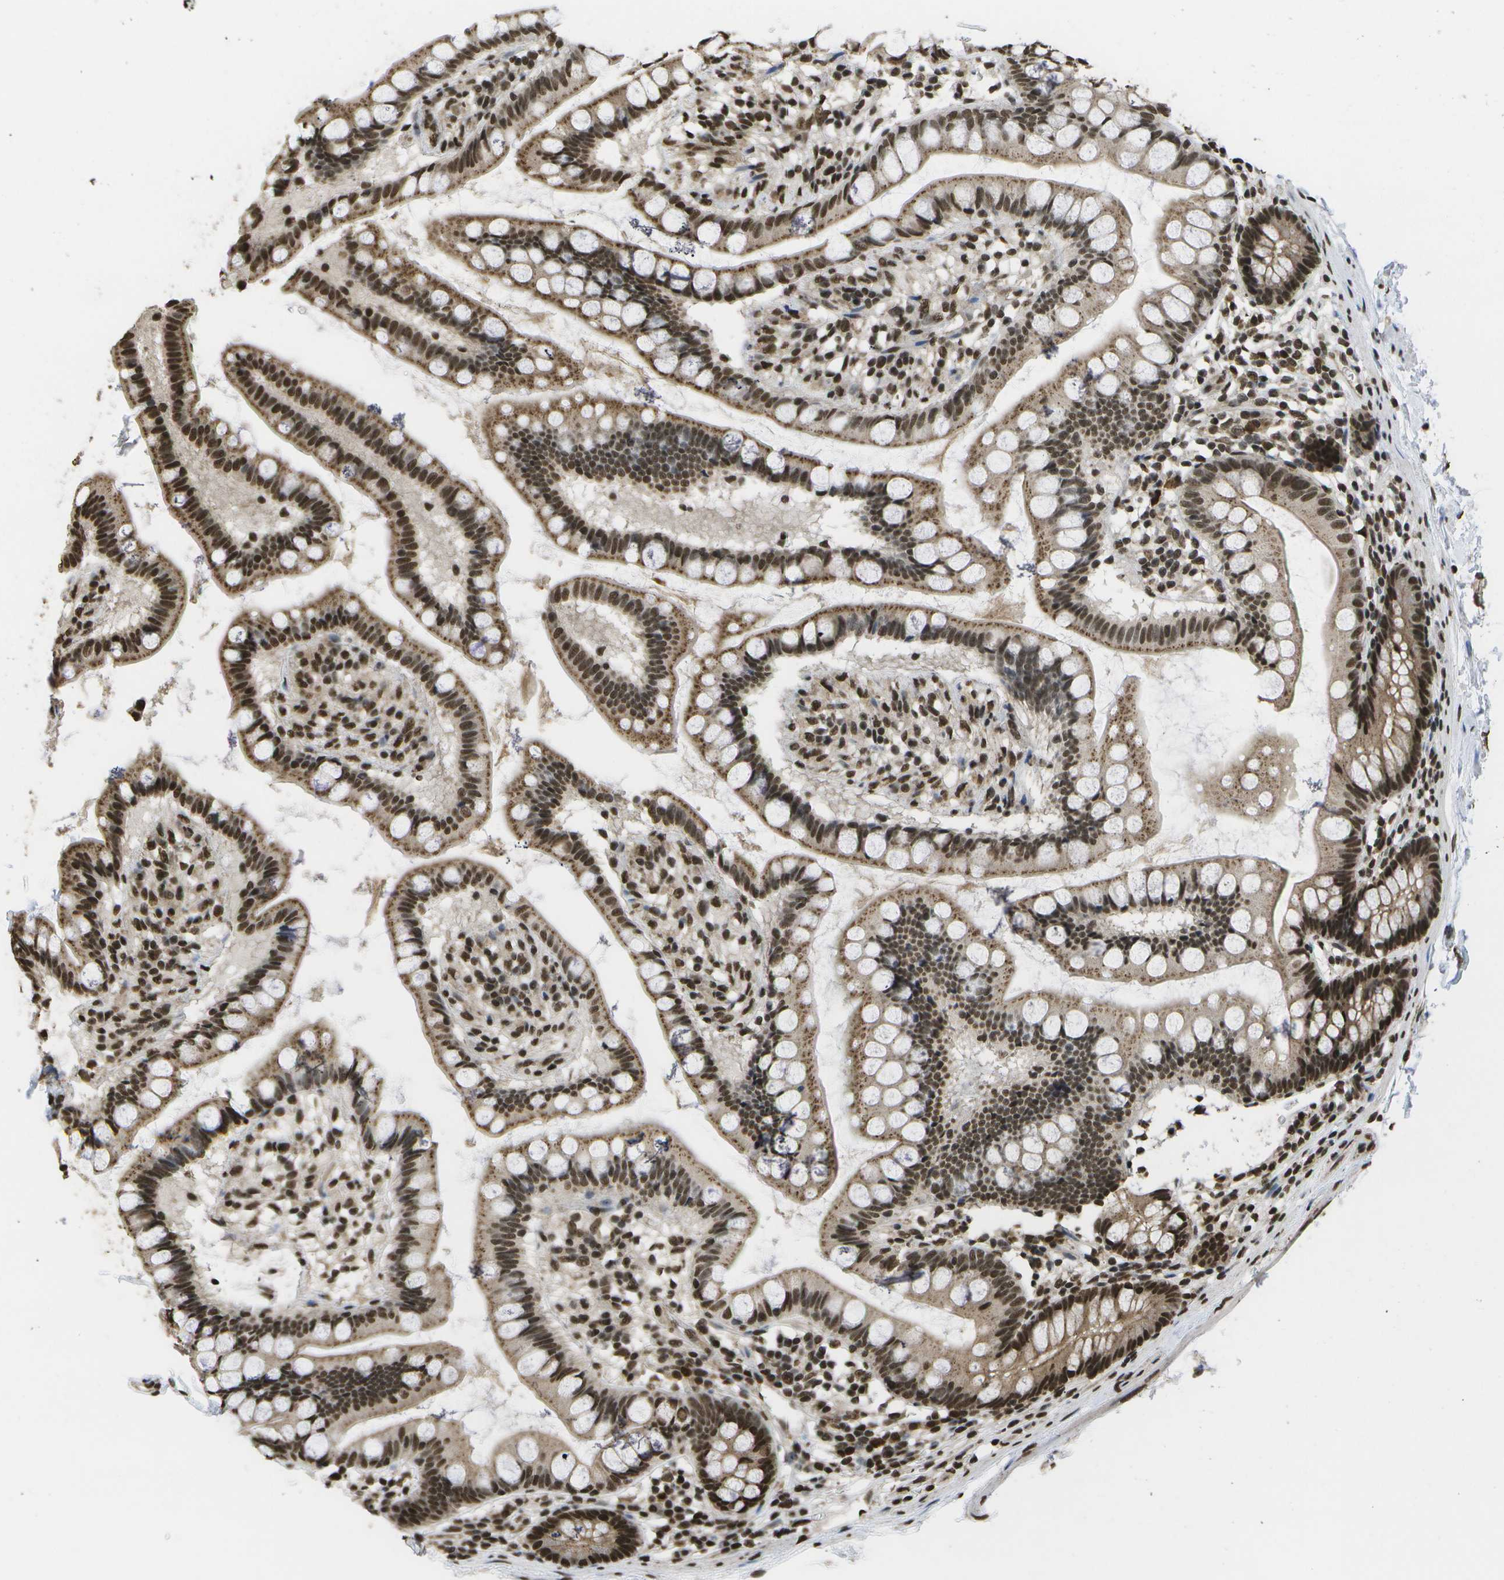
{"staining": {"intensity": "moderate", "quantity": ">75%", "location": "cytoplasmic/membranous,nuclear"}, "tissue": "small intestine", "cell_type": "Glandular cells", "image_type": "normal", "snomed": [{"axis": "morphology", "description": "Normal tissue, NOS"}, {"axis": "topography", "description": "Small intestine"}], "caption": "Immunohistochemical staining of normal small intestine shows >75% levels of moderate cytoplasmic/membranous,nuclear protein expression in approximately >75% of glandular cells. (IHC, brightfield microscopy, high magnification).", "gene": "SPEN", "patient": {"sex": "female", "age": 84}}